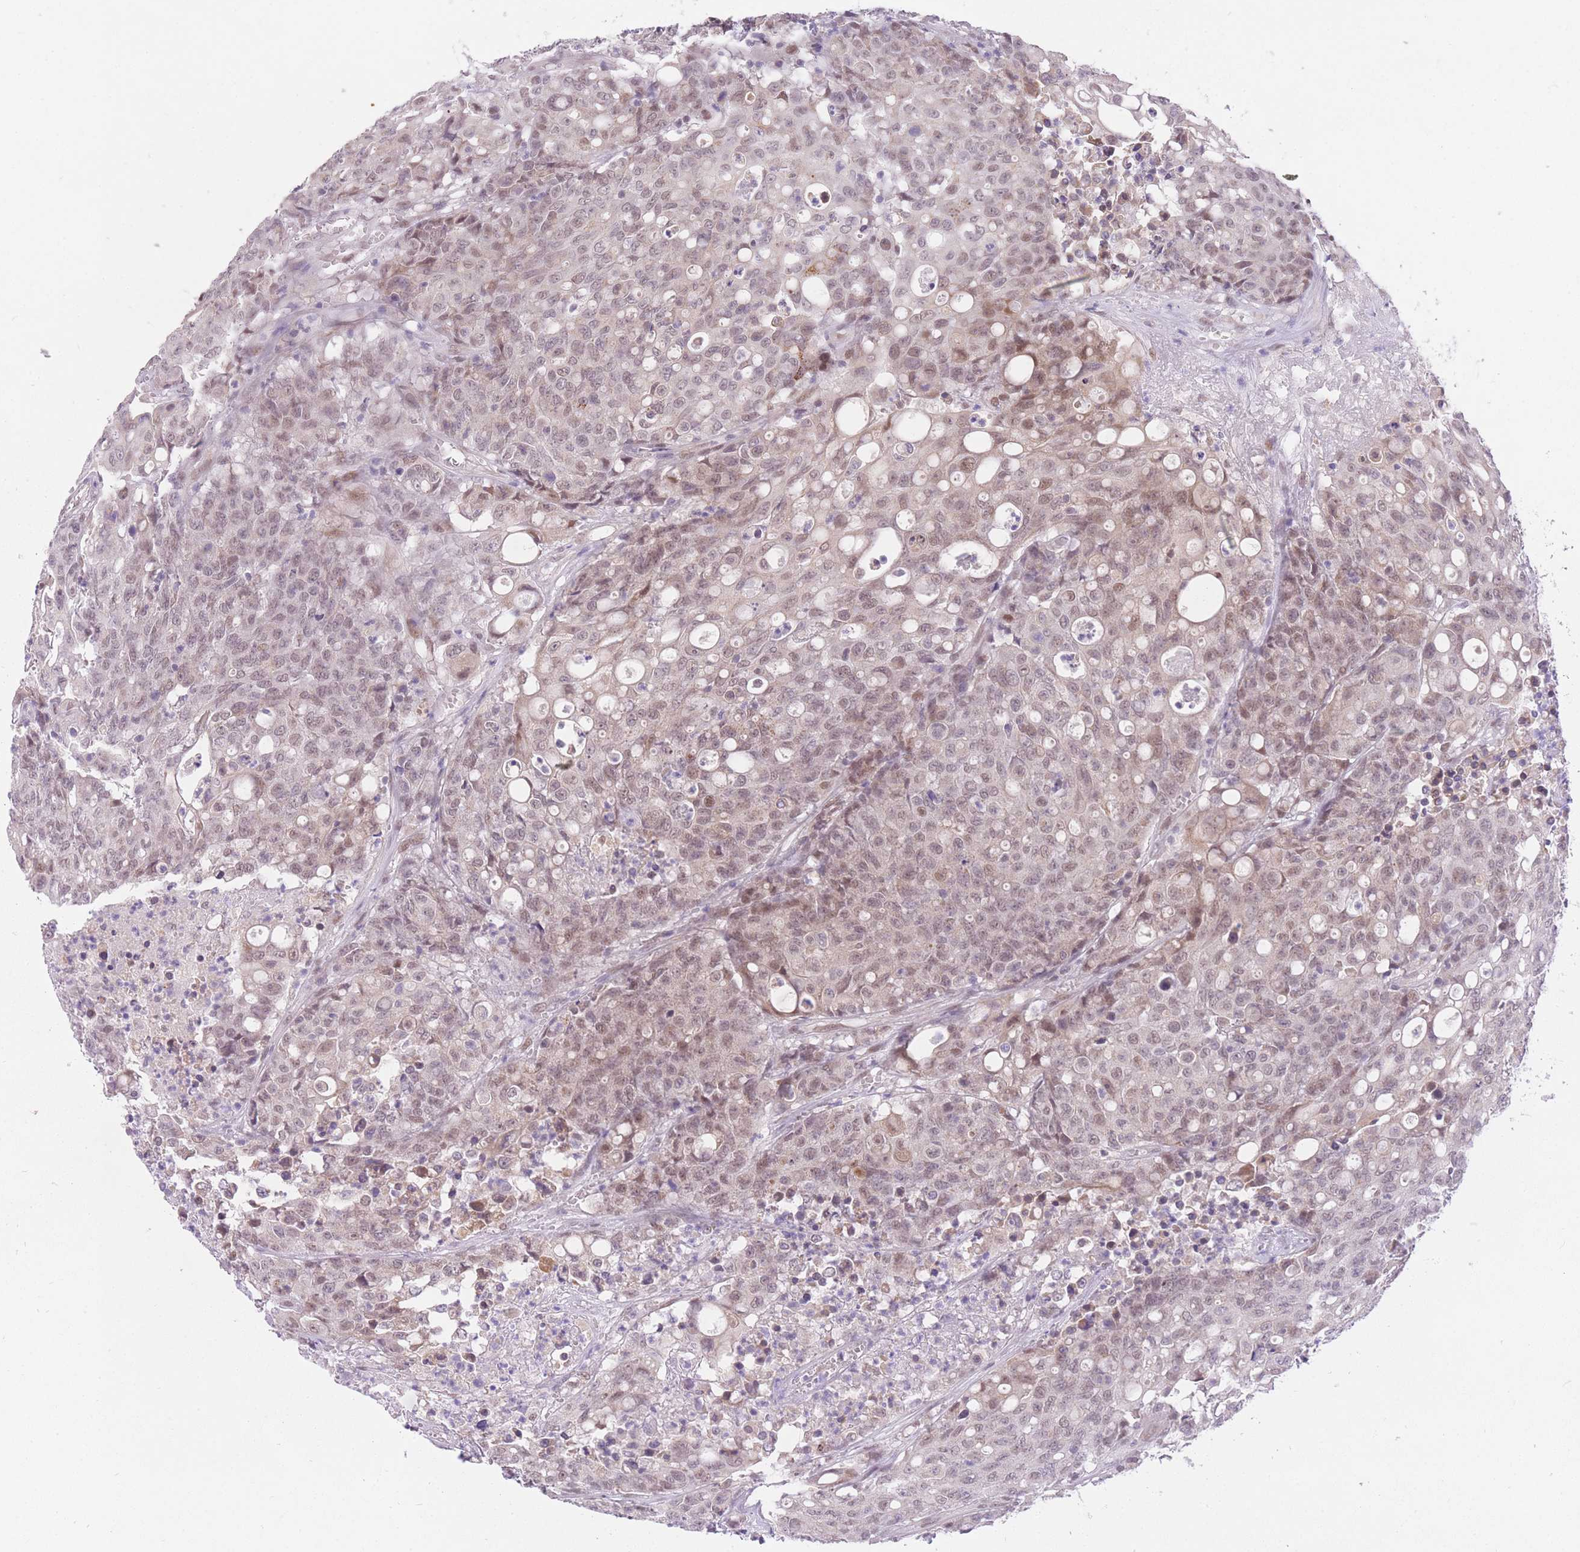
{"staining": {"intensity": "weak", "quantity": ">75%", "location": "nuclear"}, "tissue": "colorectal cancer", "cell_type": "Tumor cells", "image_type": "cancer", "snomed": [{"axis": "morphology", "description": "Adenocarcinoma, NOS"}, {"axis": "topography", "description": "Colon"}], "caption": "Protein staining of colorectal cancer (adenocarcinoma) tissue reveals weak nuclear positivity in about >75% of tumor cells. The staining was performed using DAB (3,3'-diaminobenzidine) to visualize the protein expression in brown, while the nuclei were stained in blue with hematoxylin (Magnification: 20x).", "gene": "UBXN7", "patient": {"sex": "male", "age": 51}}